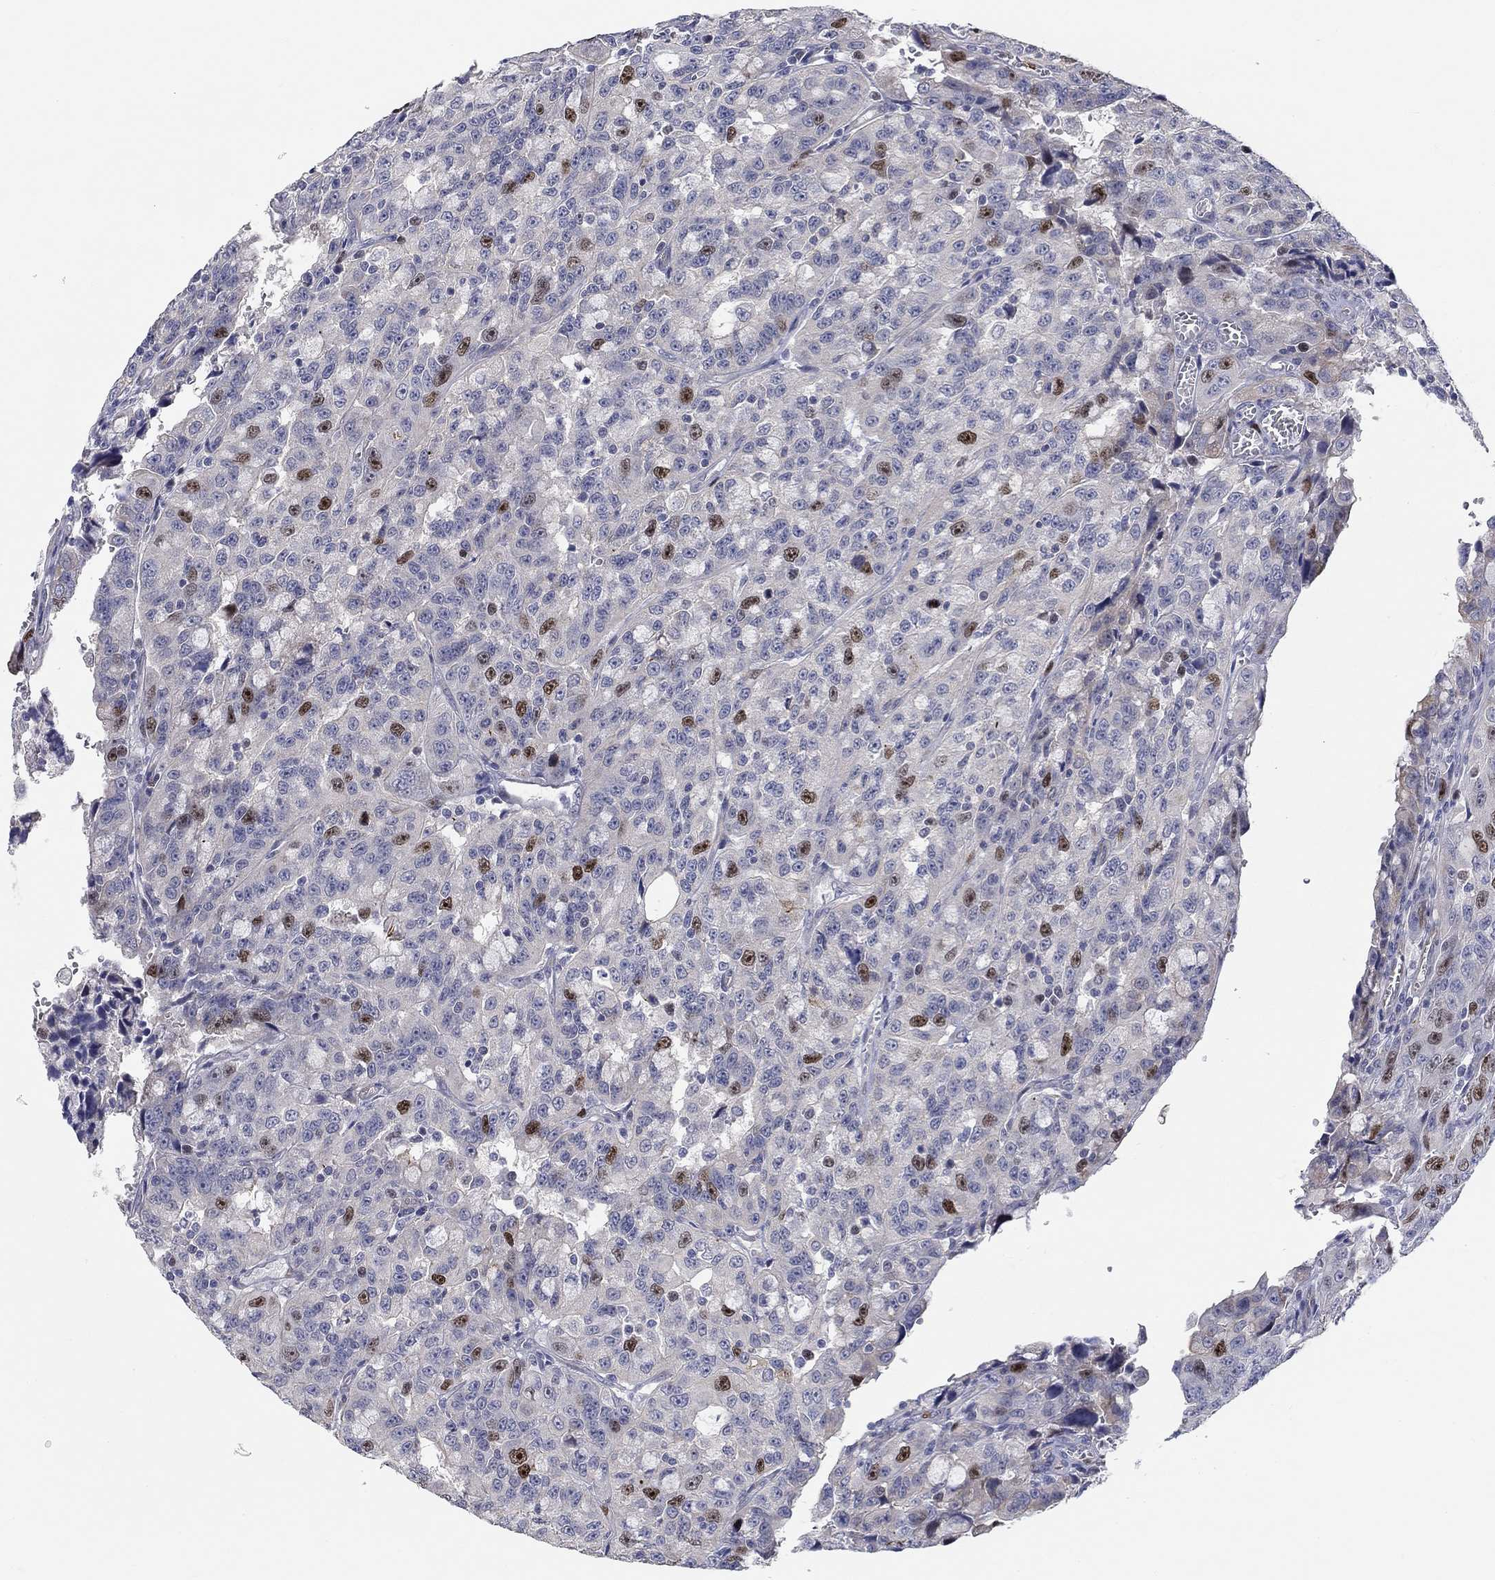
{"staining": {"intensity": "strong", "quantity": "<25%", "location": "nuclear"}, "tissue": "urothelial cancer", "cell_type": "Tumor cells", "image_type": "cancer", "snomed": [{"axis": "morphology", "description": "Urothelial carcinoma, NOS"}, {"axis": "morphology", "description": "Urothelial carcinoma, High grade"}, {"axis": "topography", "description": "Urinary bladder"}], "caption": "The immunohistochemical stain shows strong nuclear expression in tumor cells of transitional cell carcinoma tissue. Using DAB (3,3'-diaminobenzidine) (brown) and hematoxylin (blue) stains, captured at high magnification using brightfield microscopy.", "gene": "PRC1", "patient": {"sex": "female", "age": 73}}